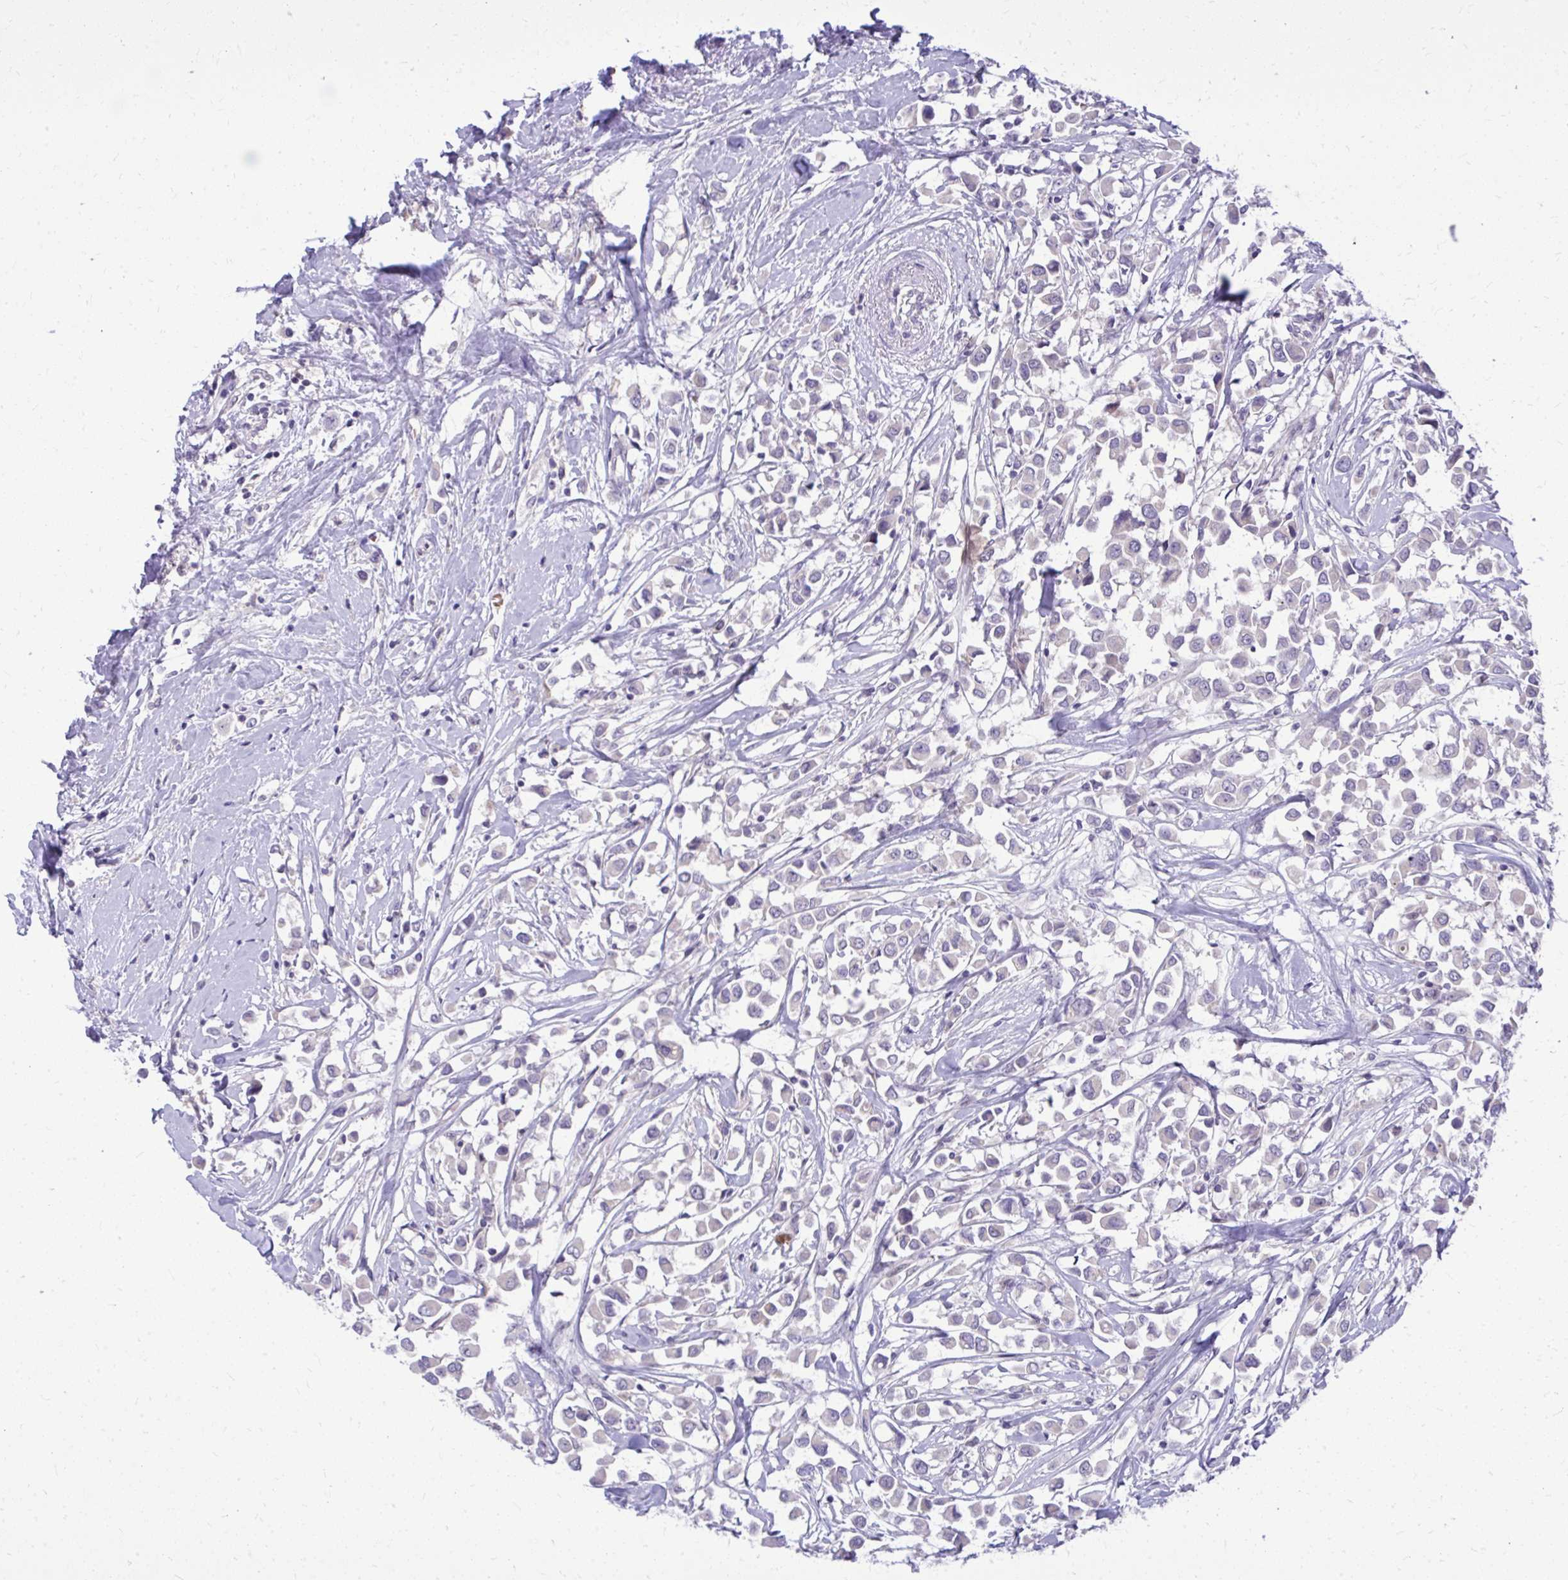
{"staining": {"intensity": "negative", "quantity": "none", "location": "none"}, "tissue": "breast cancer", "cell_type": "Tumor cells", "image_type": "cancer", "snomed": [{"axis": "morphology", "description": "Duct carcinoma"}, {"axis": "topography", "description": "Breast"}], "caption": "Tumor cells show no significant positivity in breast intraductal carcinoma.", "gene": "DPY19L1", "patient": {"sex": "female", "age": 61}}